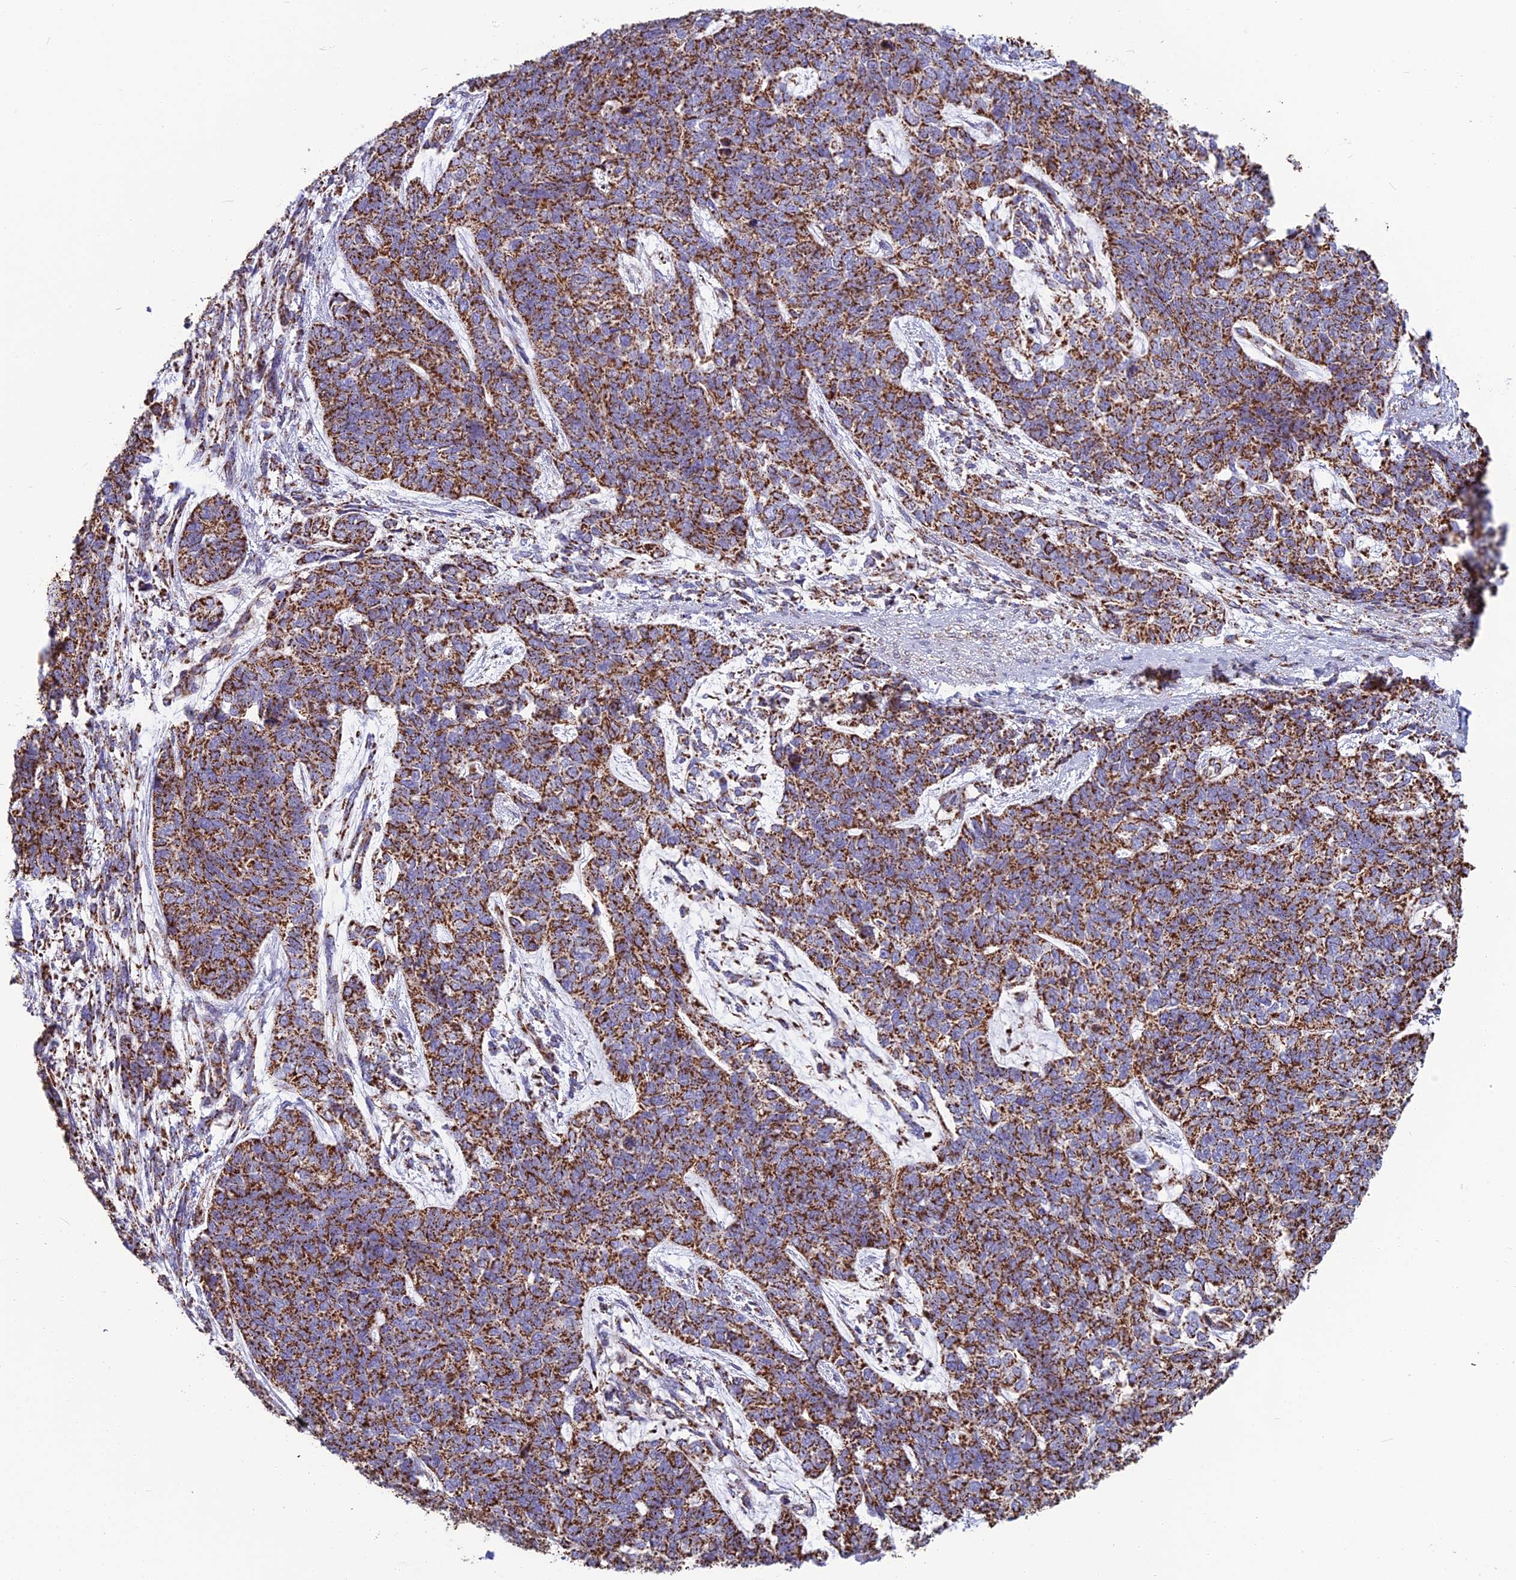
{"staining": {"intensity": "strong", "quantity": ">75%", "location": "cytoplasmic/membranous"}, "tissue": "cervical cancer", "cell_type": "Tumor cells", "image_type": "cancer", "snomed": [{"axis": "morphology", "description": "Squamous cell carcinoma, NOS"}, {"axis": "topography", "description": "Cervix"}], "caption": "Tumor cells exhibit strong cytoplasmic/membranous expression in approximately >75% of cells in cervical cancer.", "gene": "CS", "patient": {"sex": "female", "age": 63}}